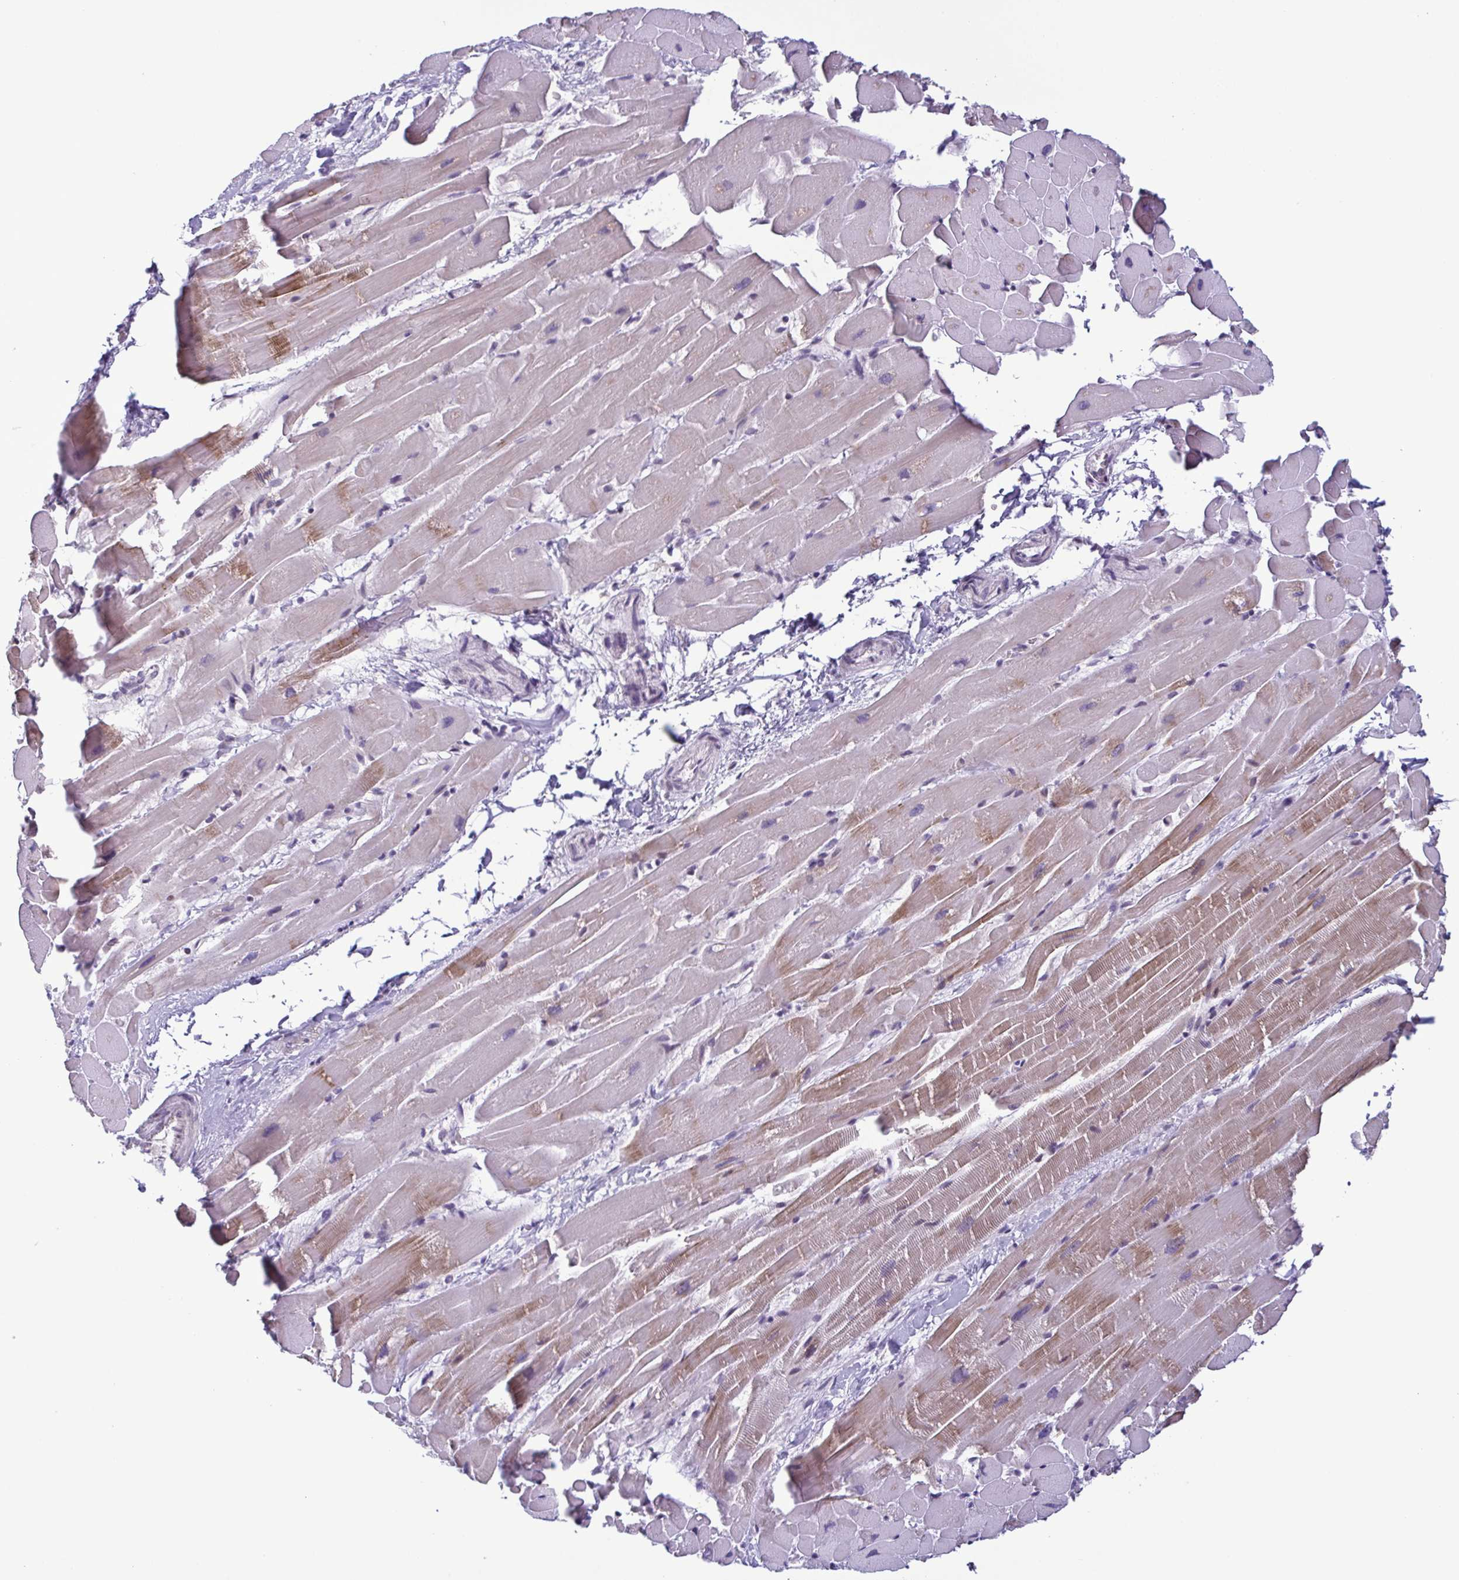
{"staining": {"intensity": "moderate", "quantity": "25%-75%", "location": "cytoplasmic/membranous"}, "tissue": "heart muscle", "cell_type": "Cardiomyocytes", "image_type": "normal", "snomed": [{"axis": "morphology", "description": "Normal tissue, NOS"}, {"axis": "topography", "description": "Heart"}], "caption": "Protein staining reveals moderate cytoplasmic/membranous staining in about 25%-75% of cardiomyocytes in normal heart muscle.", "gene": "IRF1", "patient": {"sex": "male", "age": 37}}